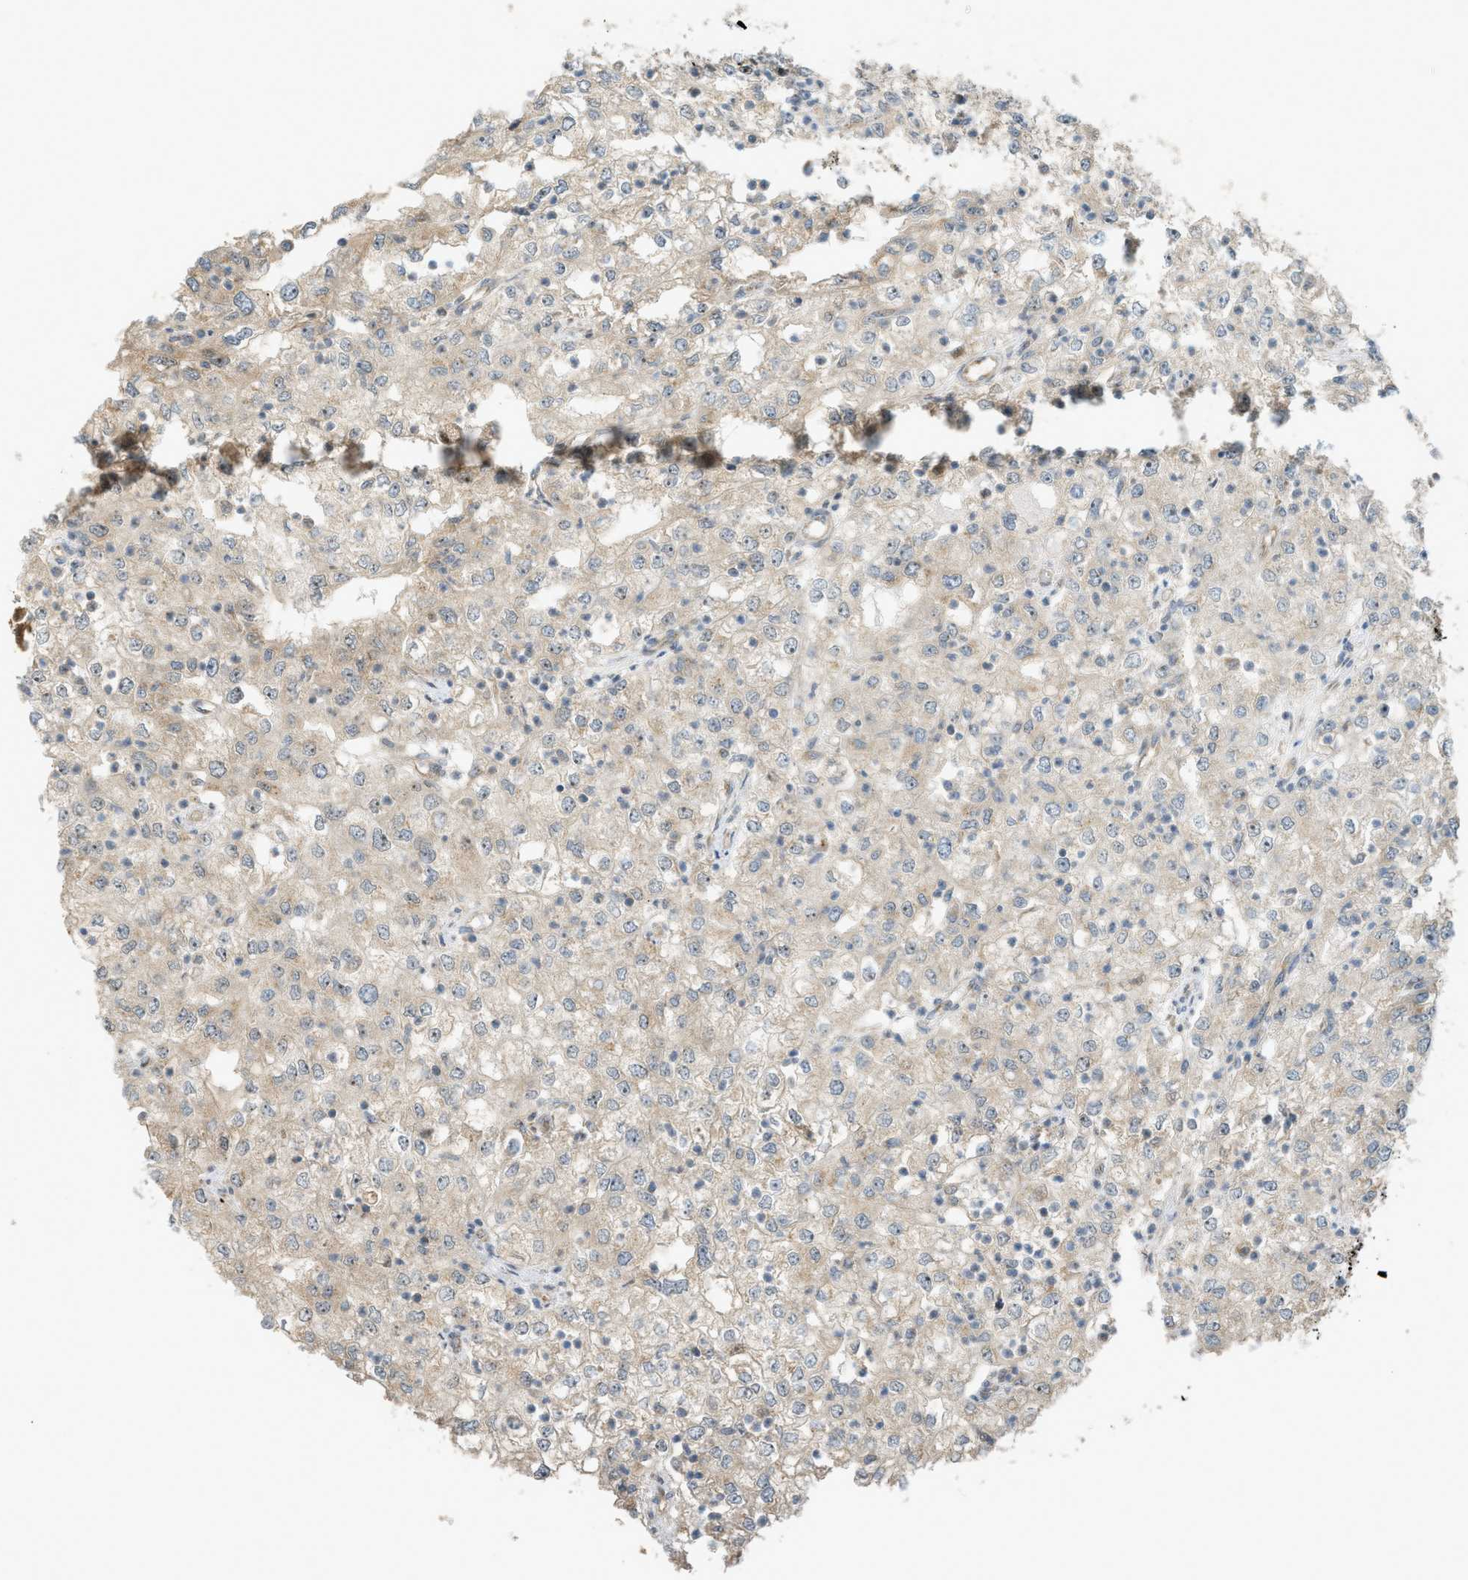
{"staining": {"intensity": "weak", "quantity": "<25%", "location": "cytoplasmic/membranous"}, "tissue": "renal cancer", "cell_type": "Tumor cells", "image_type": "cancer", "snomed": [{"axis": "morphology", "description": "Adenocarcinoma, NOS"}, {"axis": "topography", "description": "Kidney"}], "caption": "This image is of renal cancer (adenocarcinoma) stained with immunohistochemistry (IHC) to label a protein in brown with the nuclei are counter-stained blue. There is no expression in tumor cells. The staining was performed using DAB (3,3'-diaminobenzidine) to visualize the protein expression in brown, while the nuclei were stained in blue with hematoxylin (Magnification: 20x).", "gene": "CCDC186", "patient": {"sex": "female", "age": 54}}